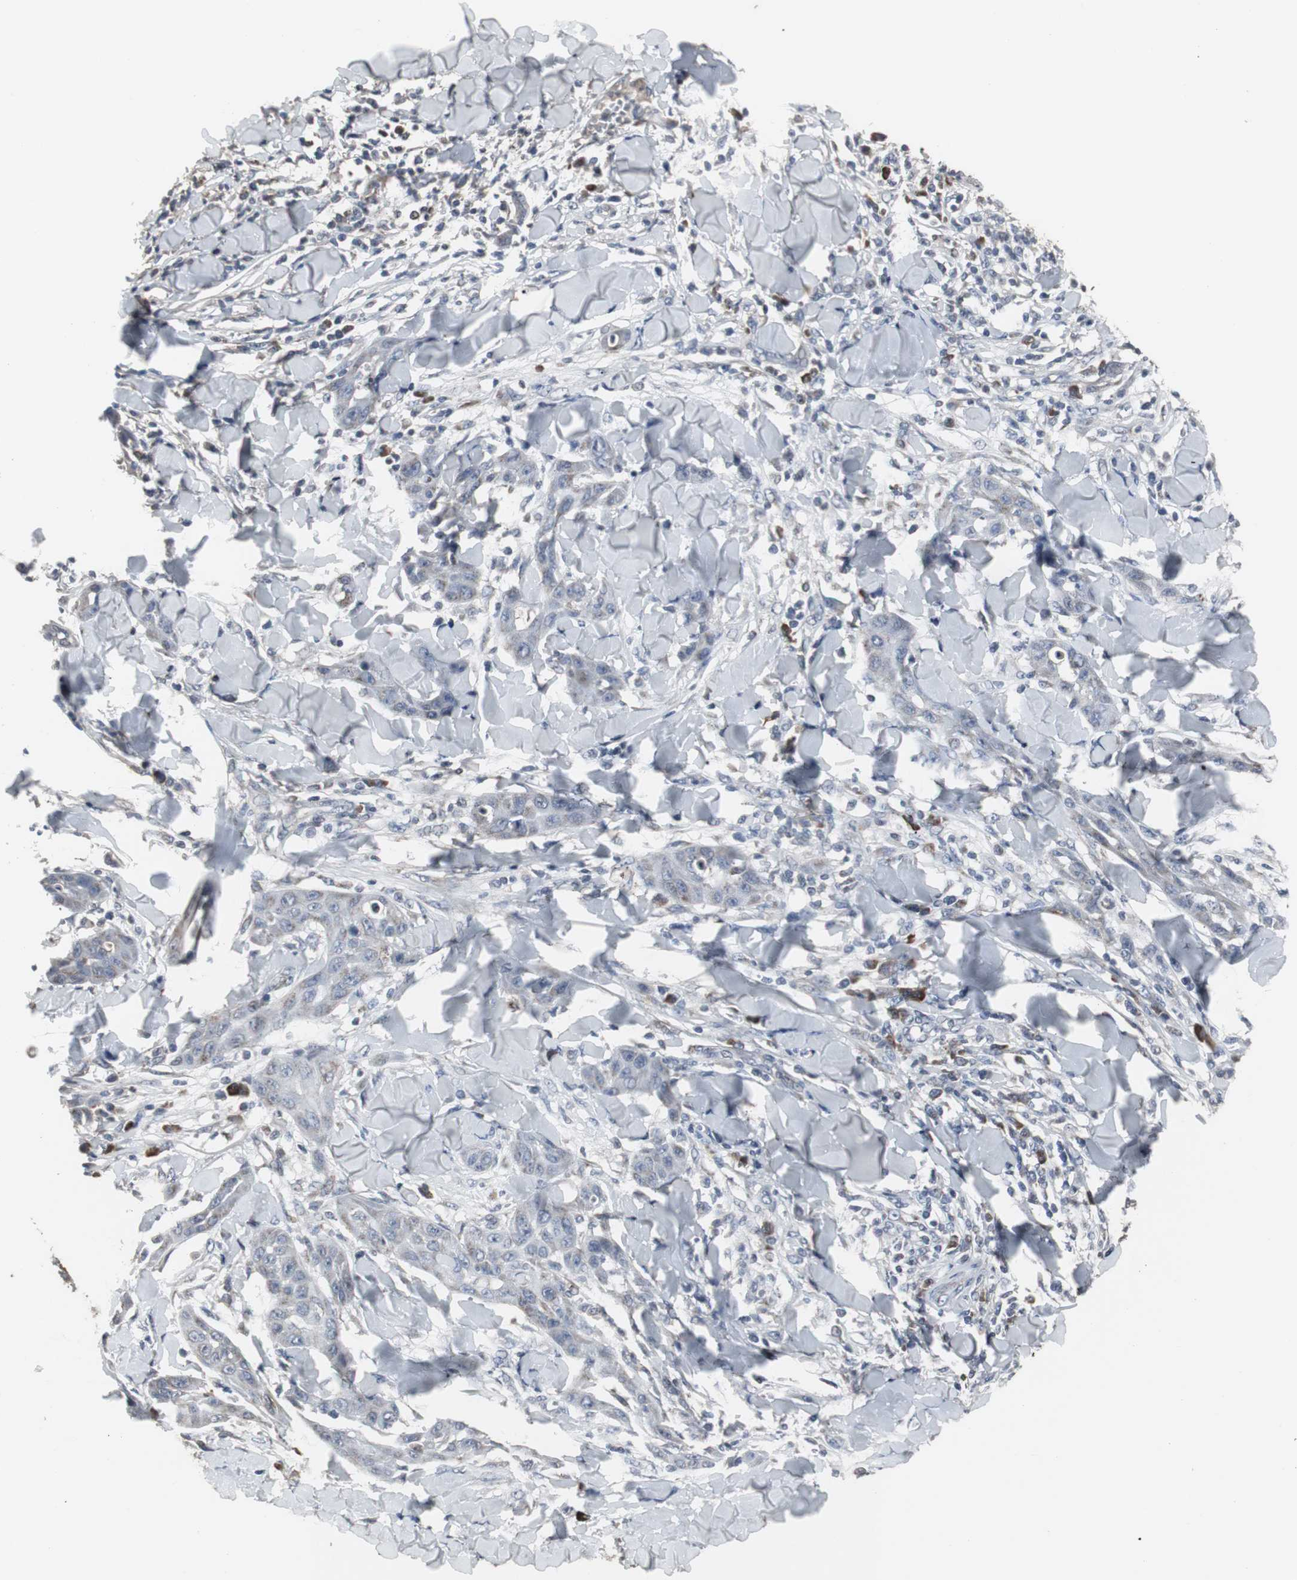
{"staining": {"intensity": "weak", "quantity": "<25%", "location": "cytoplasmic/membranous"}, "tissue": "skin cancer", "cell_type": "Tumor cells", "image_type": "cancer", "snomed": [{"axis": "morphology", "description": "Squamous cell carcinoma, NOS"}, {"axis": "topography", "description": "Skin"}], "caption": "High magnification brightfield microscopy of skin squamous cell carcinoma stained with DAB (brown) and counterstained with hematoxylin (blue): tumor cells show no significant positivity. The staining is performed using DAB brown chromogen with nuclei counter-stained in using hematoxylin.", "gene": "ACAA1", "patient": {"sex": "male", "age": 24}}